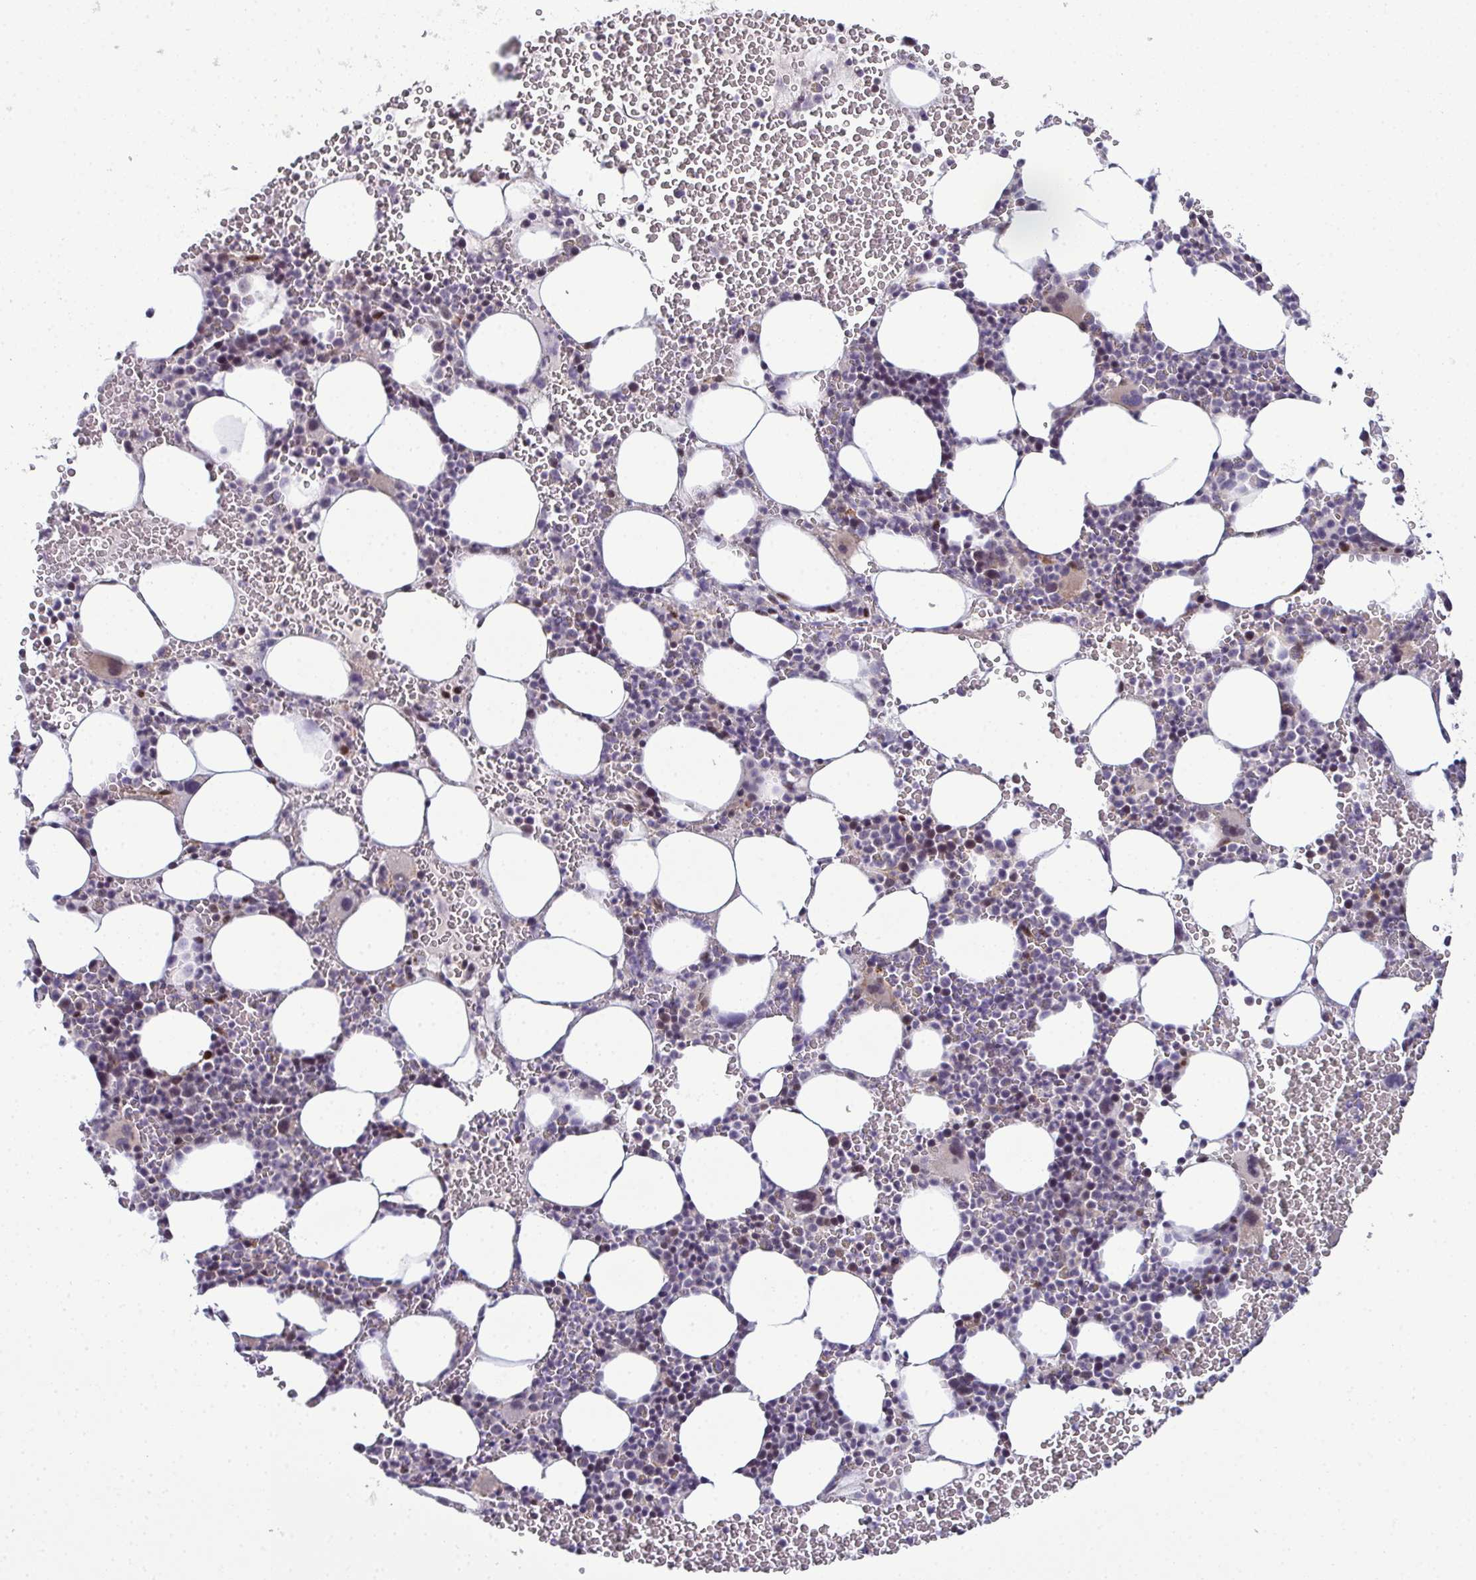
{"staining": {"intensity": "negative", "quantity": "none", "location": "none"}, "tissue": "bone marrow", "cell_type": "Hematopoietic cells", "image_type": "normal", "snomed": [{"axis": "morphology", "description": "Normal tissue, NOS"}, {"axis": "topography", "description": "Bone marrow"}], "caption": "Immunohistochemical staining of normal human bone marrow demonstrates no significant expression in hematopoietic cells.", "gene": "ODF1", "patient": {"sex": "male", "age": 82}}